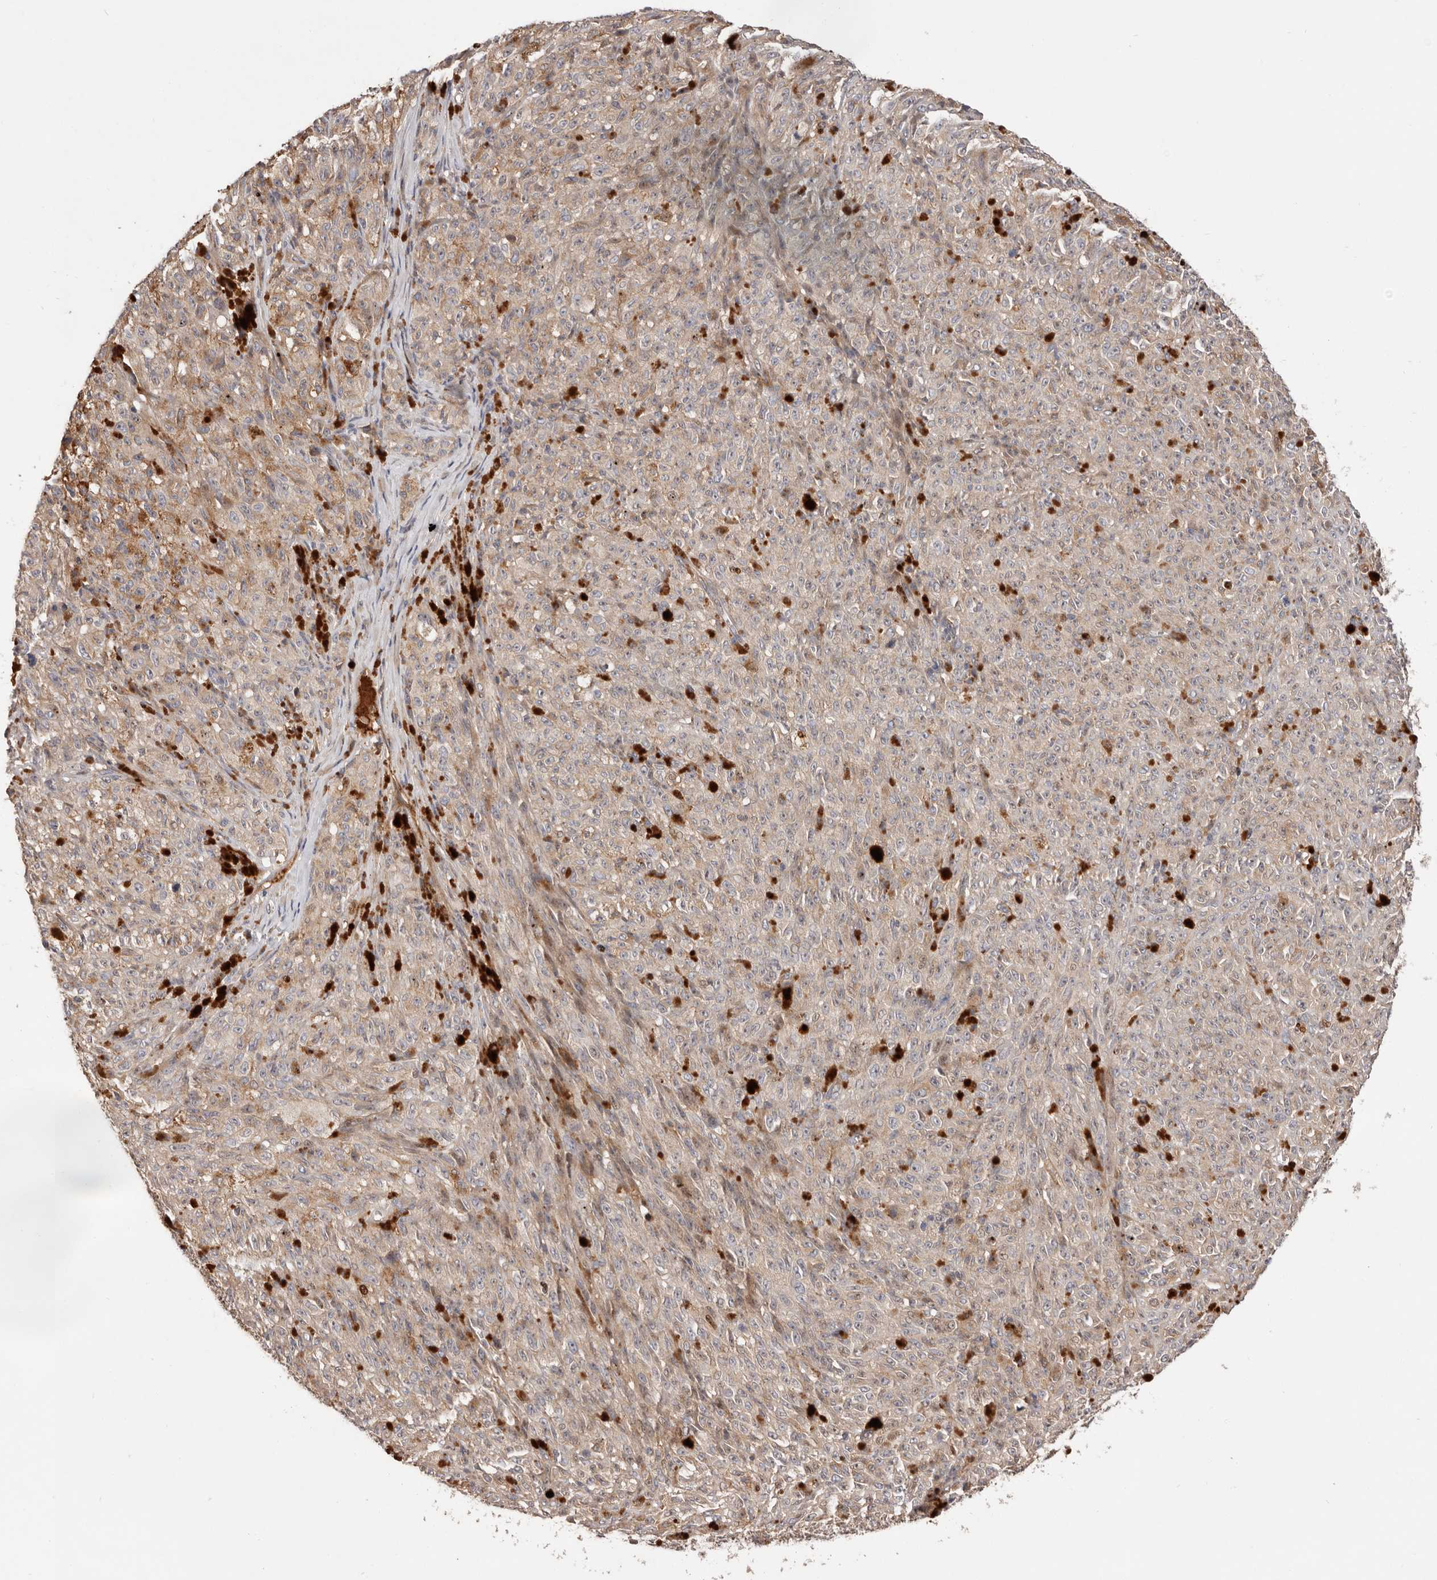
{"staining": {"intensity": "negative", "quantity": "none", "location": "none"}, "tissue": "melanoma", "cell_type": "Tumor cells", "image_type": "cancer", "snomed": [{"axis": "morphology", "description": "Malignant melanoma, NOS"}, {"axis": "topography", "description": "Skin"}], "caption": "DAB immunohistochemical staining of human melanoma displays no significant expression in tumor cells.", "gene": "DOP1A", "patient": {"sex": "female", "age": 82}}